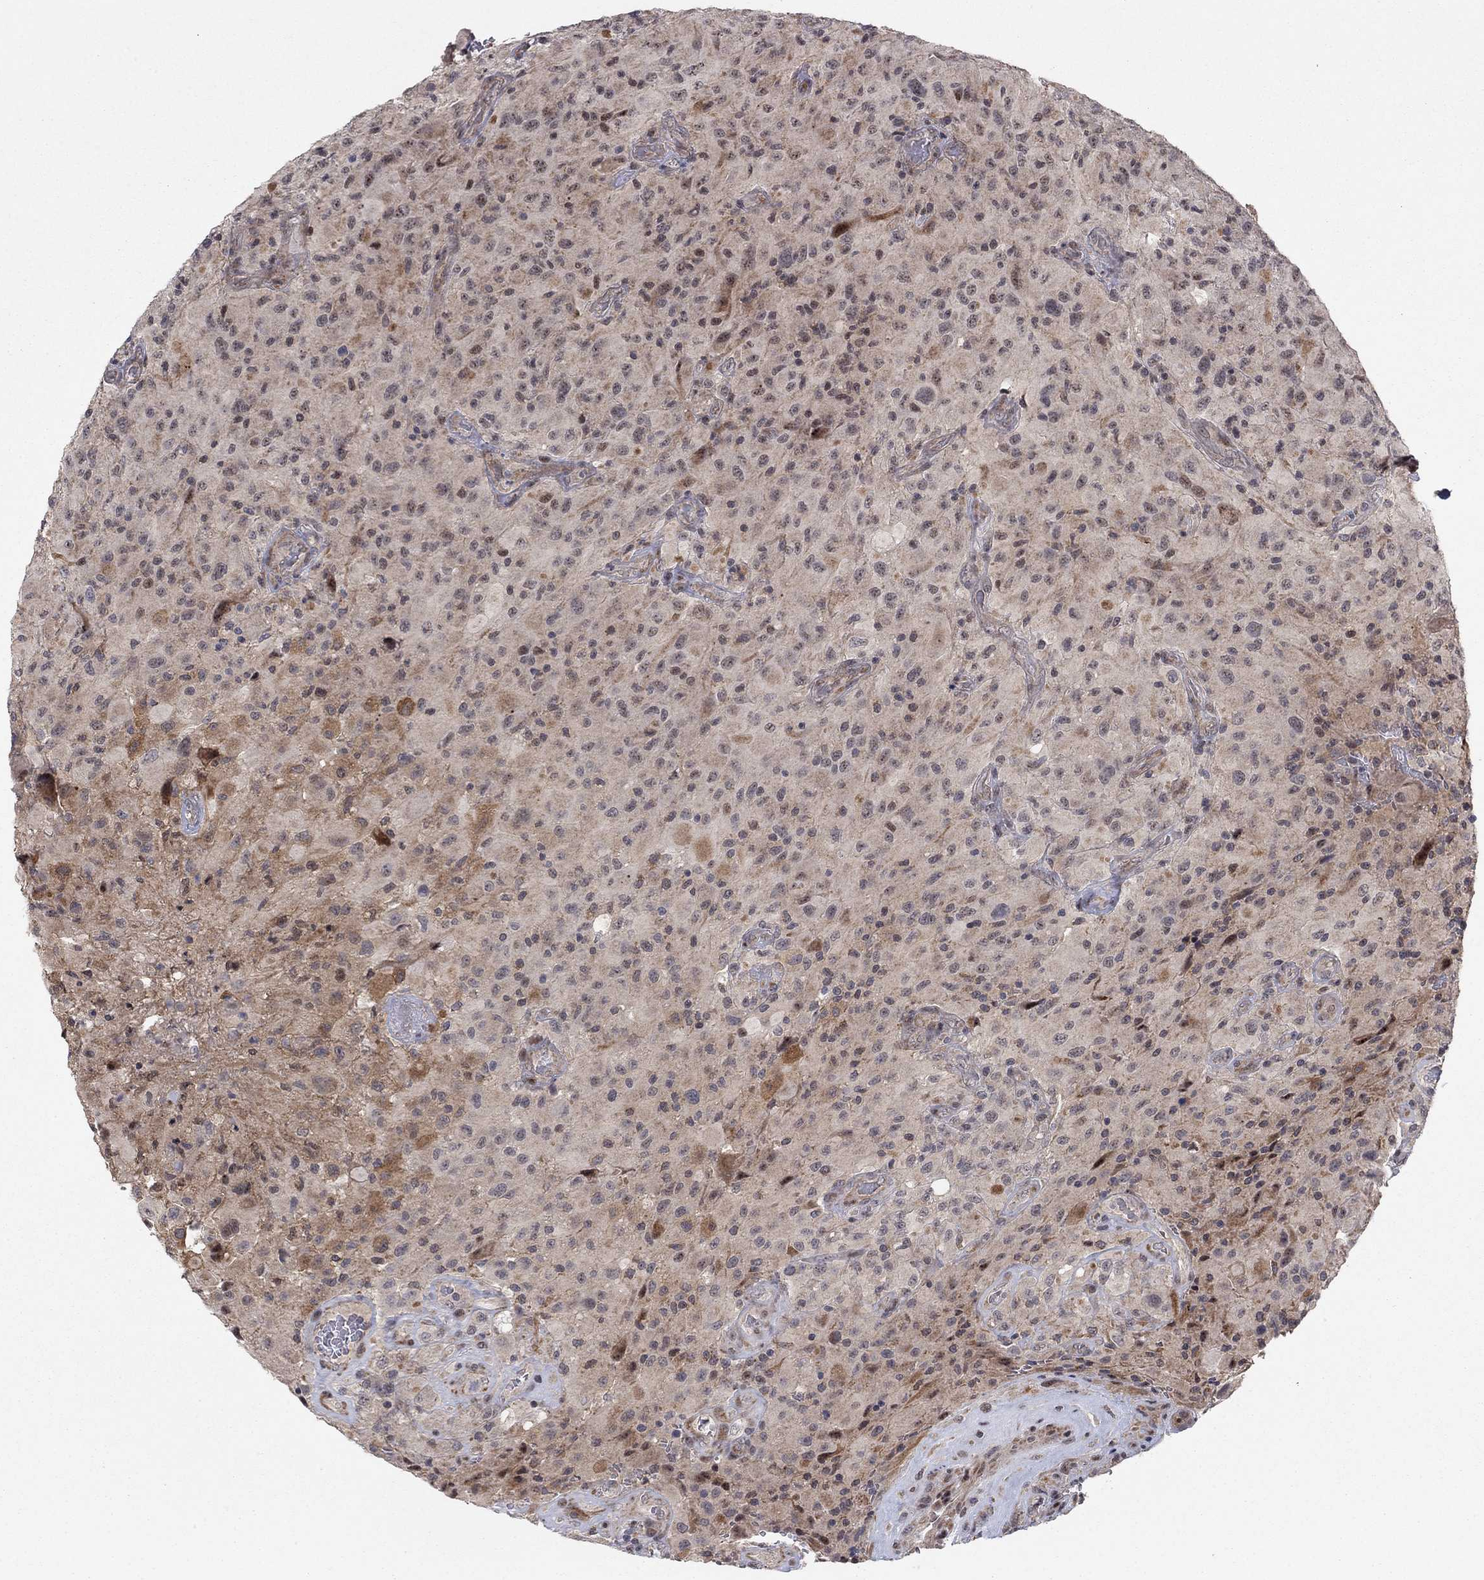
{"staining": {"intensity": "moderate", "quantity": "<25%", "location": "cytoplasmic/membranous"}, "tissue": "glioma", "cell_type": "Tumor cells", "image_type": "cancer", "snomed": [{"axis": "morphology", "description": "Glioma, malignant, High grade"}, {"axis": "topography", "description": "Cerebral cortex"}], "caption": "This histopathology image reveals immunohistochemistry staining of human malignant glioma (high-grade), with low moderate cytoplasmic/membranous expression in approximately <25% of tumor cells.", "gene": "ZNF395", "patient": {"sex": "male", "age": 35}}